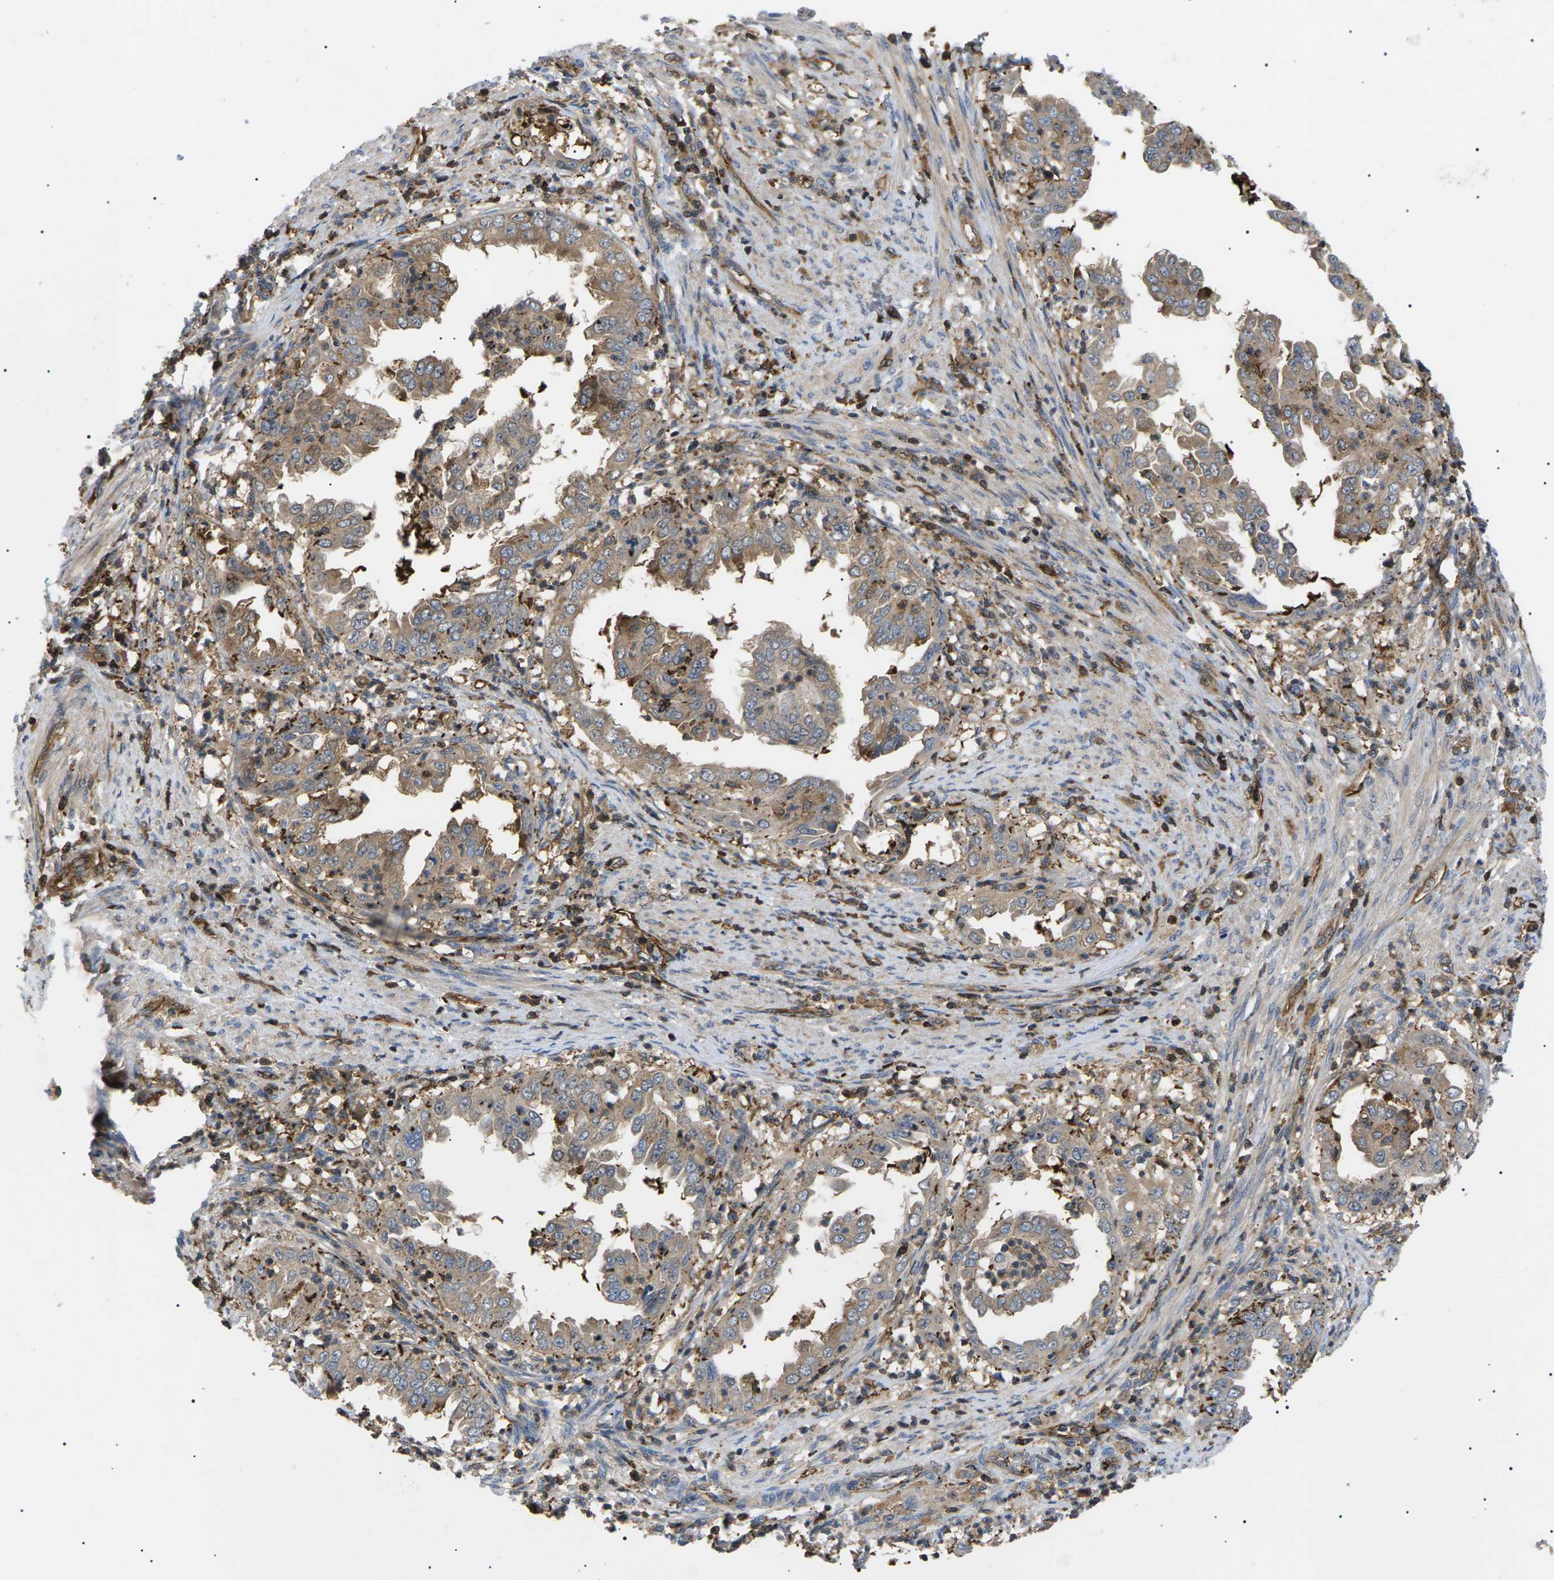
{"staining": {"intensity": "weak", "quantity": ">75%", "location": "cytoplasmic/membranous"}, "tissue": "endometrial cancer", "cell_type": "Tumor cells", "image_type": "cancer", "snomed": [{"axis": "morphology", "description": "Adenocarcinoma, NOS"}, {"axis": "topography", "description": "Endometrium"}], "caption": "Protein analysis of endometrial cancer (adenocarcinoma) tissue exhibits weak cytoplasmic/membranous expression in approximately >75% of tumor cells.", "gene": "TMTC4", "patient": {"sex": "female", "age": 85}}